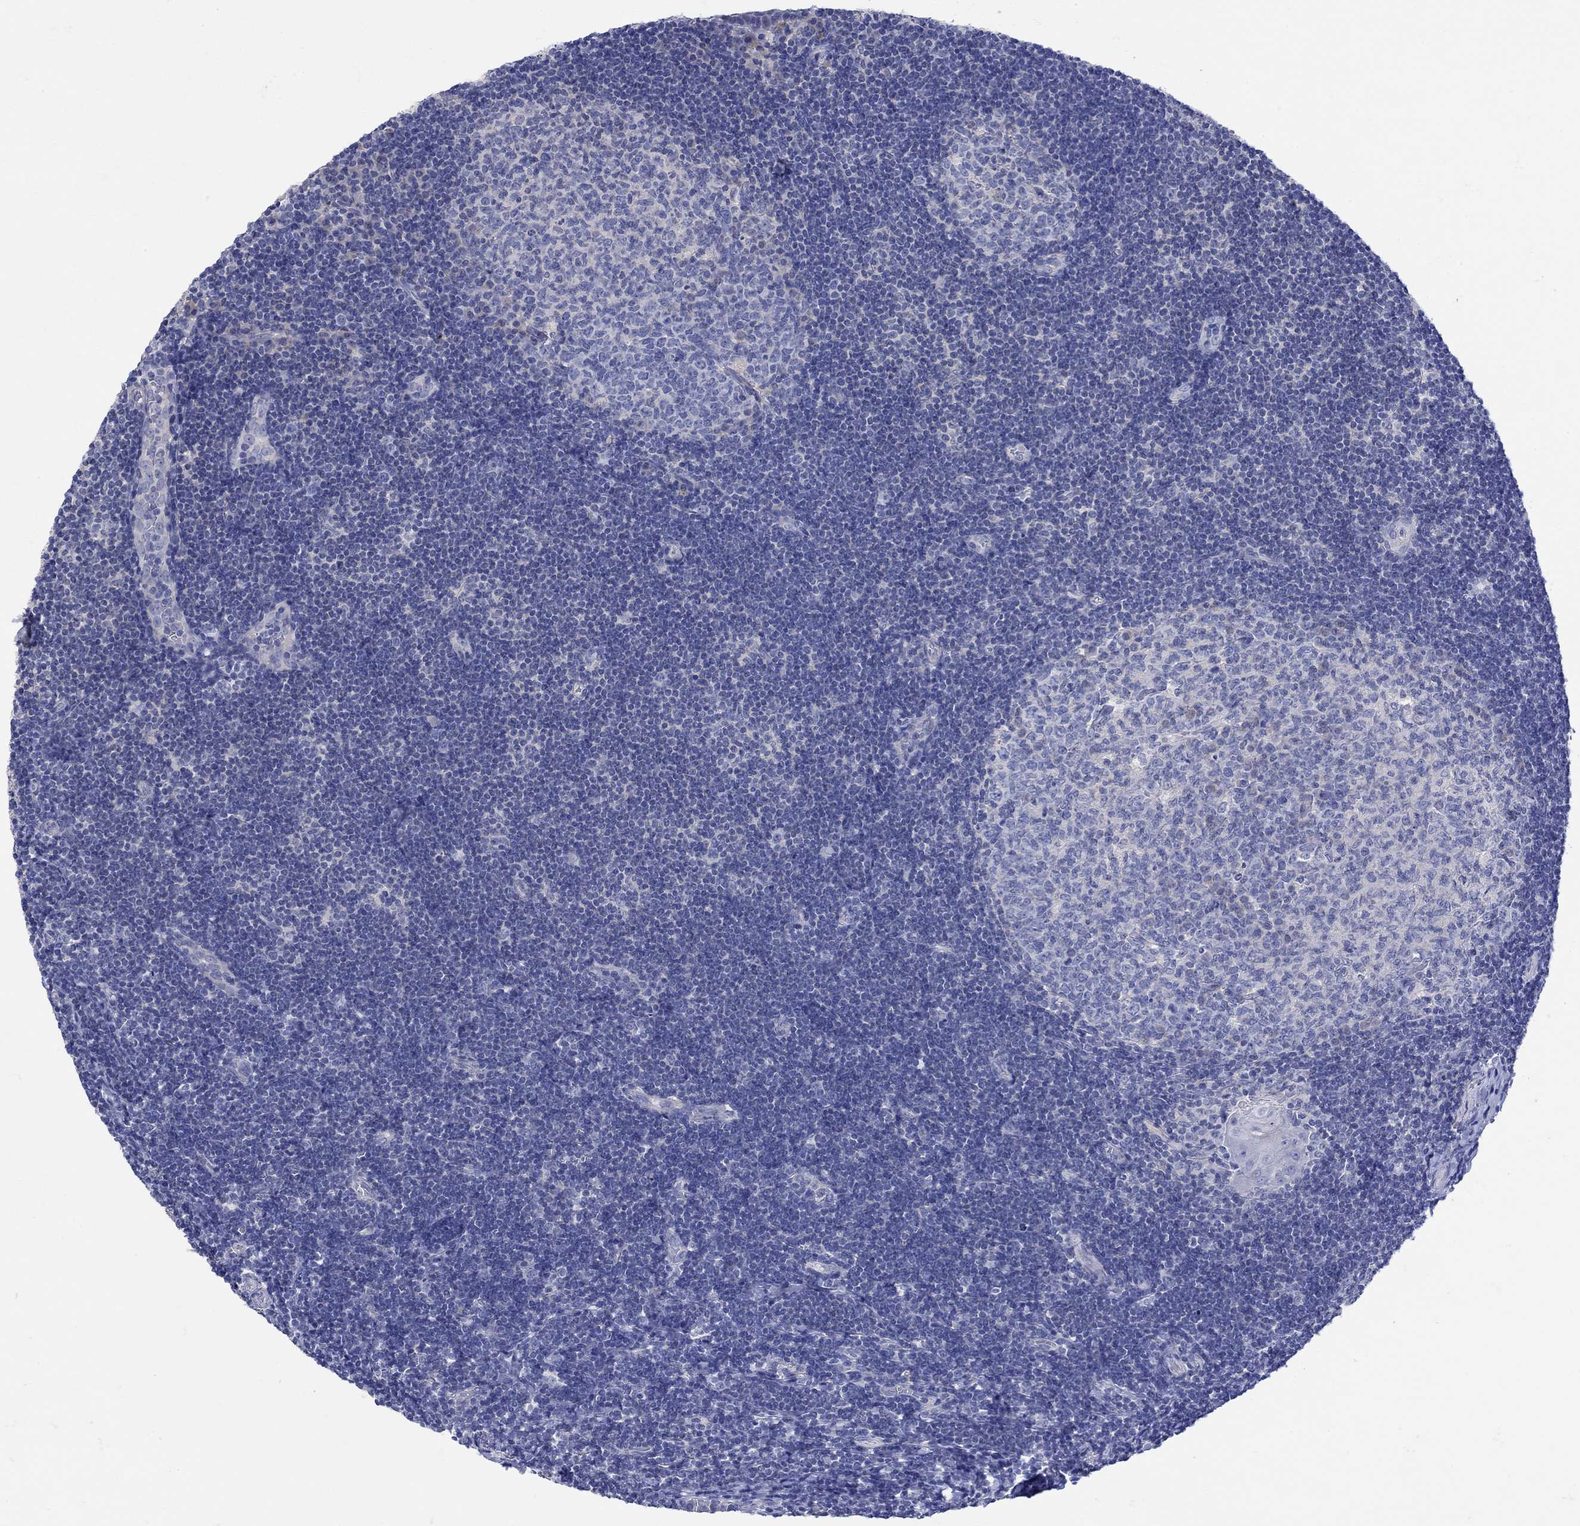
{"staining": {"intensity": "negative", "quantity": "none", "location": "none"}, "tissue": "tonsil", "cell_type": "Germinal center cells", "image_type": "normal", "snomed": [{"axis": "morphology", "description": "Normal tissue, NOS"}, {"axis": "topography", "description": "Tonsil"}], "caption": "Immunohistochemical staining of unremarkable tonsil reveals no significant staining in germinal center cells. (IHC, brightfield microscopy, high magnification).", "gene": "MSI1", "patient": {"sex": "female", "age": 13}}